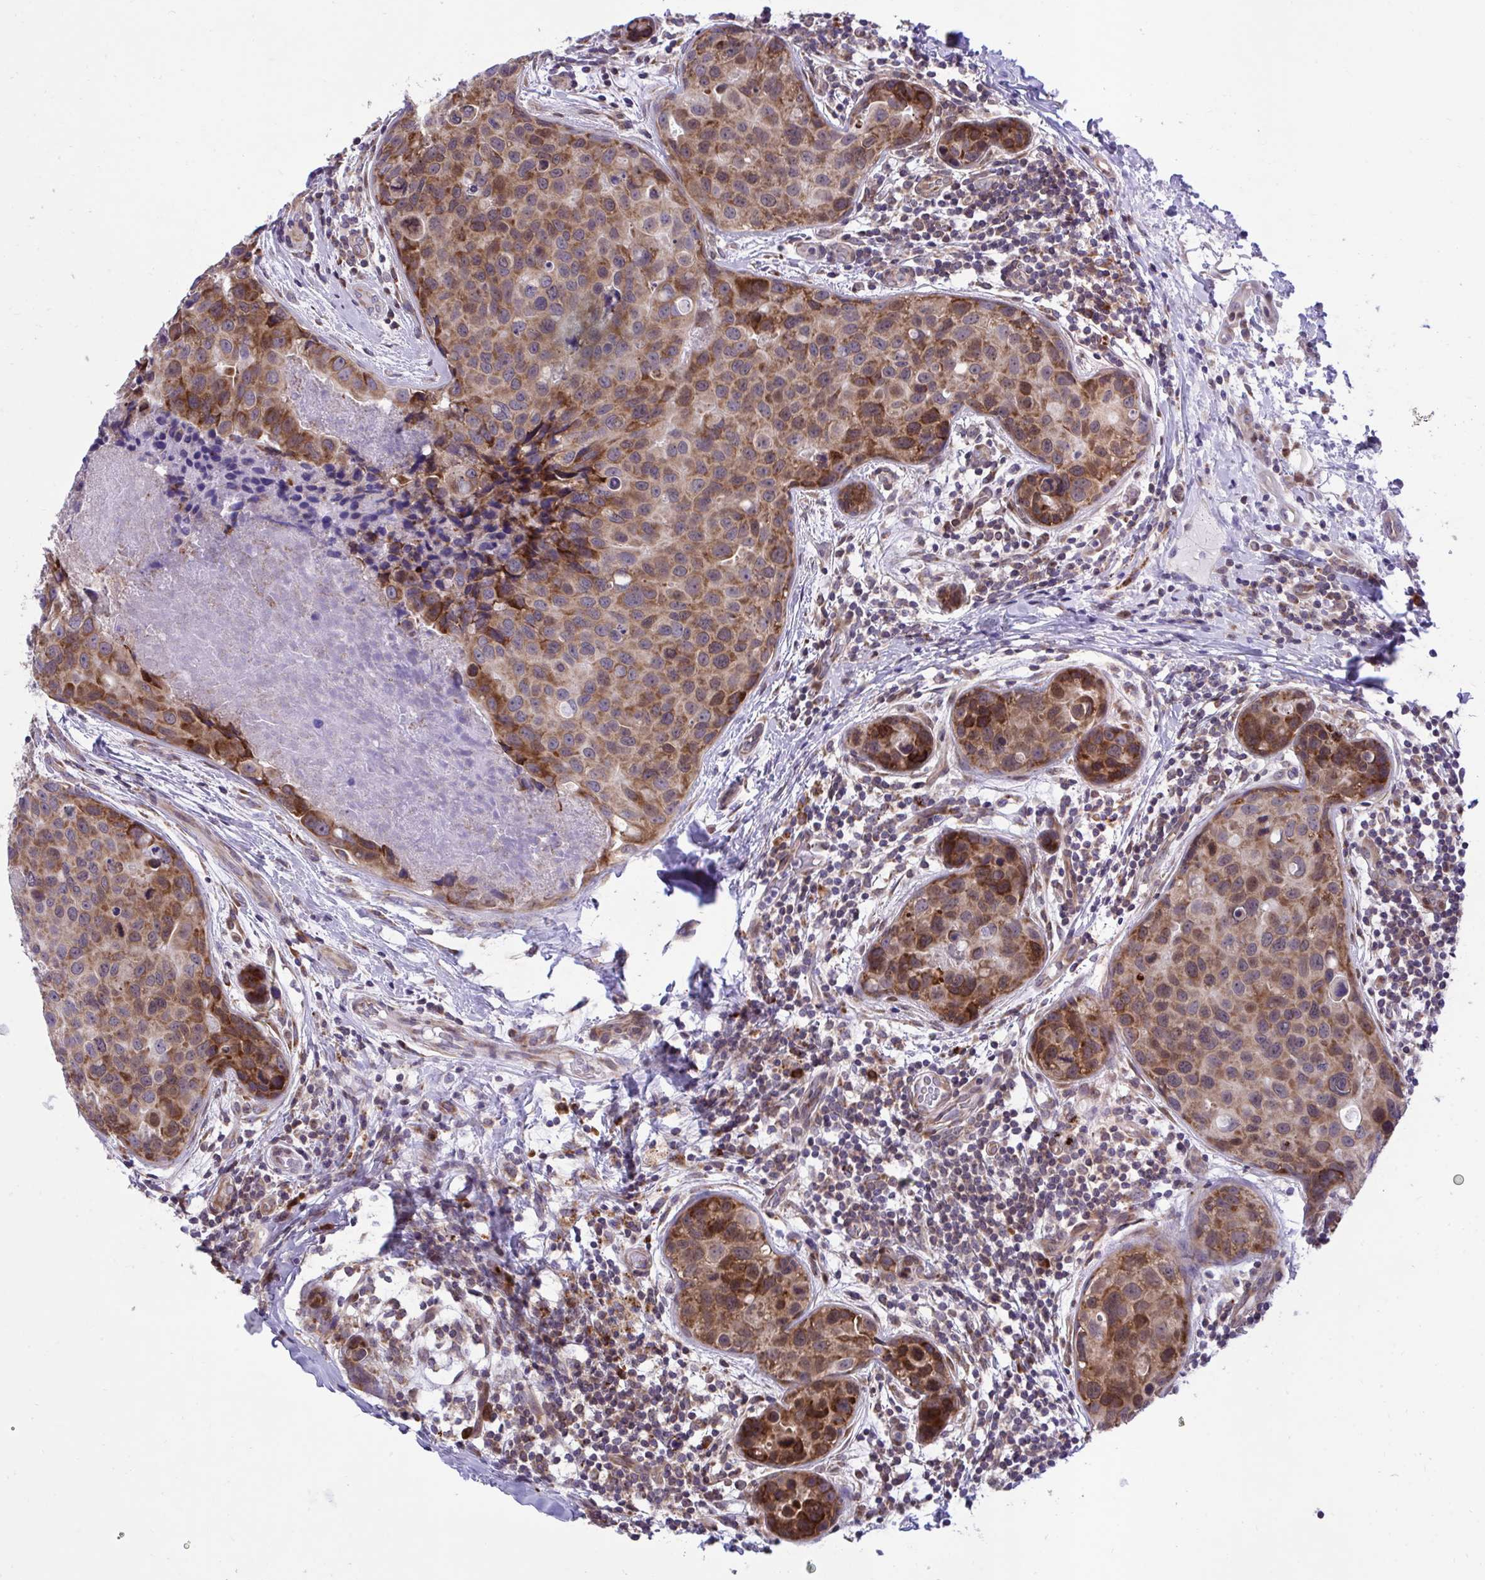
{"staining": {"intensity": "moderate", "quantity": ">75%", "location": "cytoplasmic/membranous"}, "tissue": "breast cancer", "cell_type": "Tumor cells", "image_type": "cancer", "snomed": [{"axis": "morphology", "description": "Duct carcinoma"}, {"axis": "topography", "description": "Breast"}], "caption": "Moderate cytoplasmic/membranous staining for a protein is appreciated in about >75% of tumor cells of breast cancer using immunohistochemistry (IHC).", "gene": "RPS15", "patient": {"sex": "female", "age": 24}}